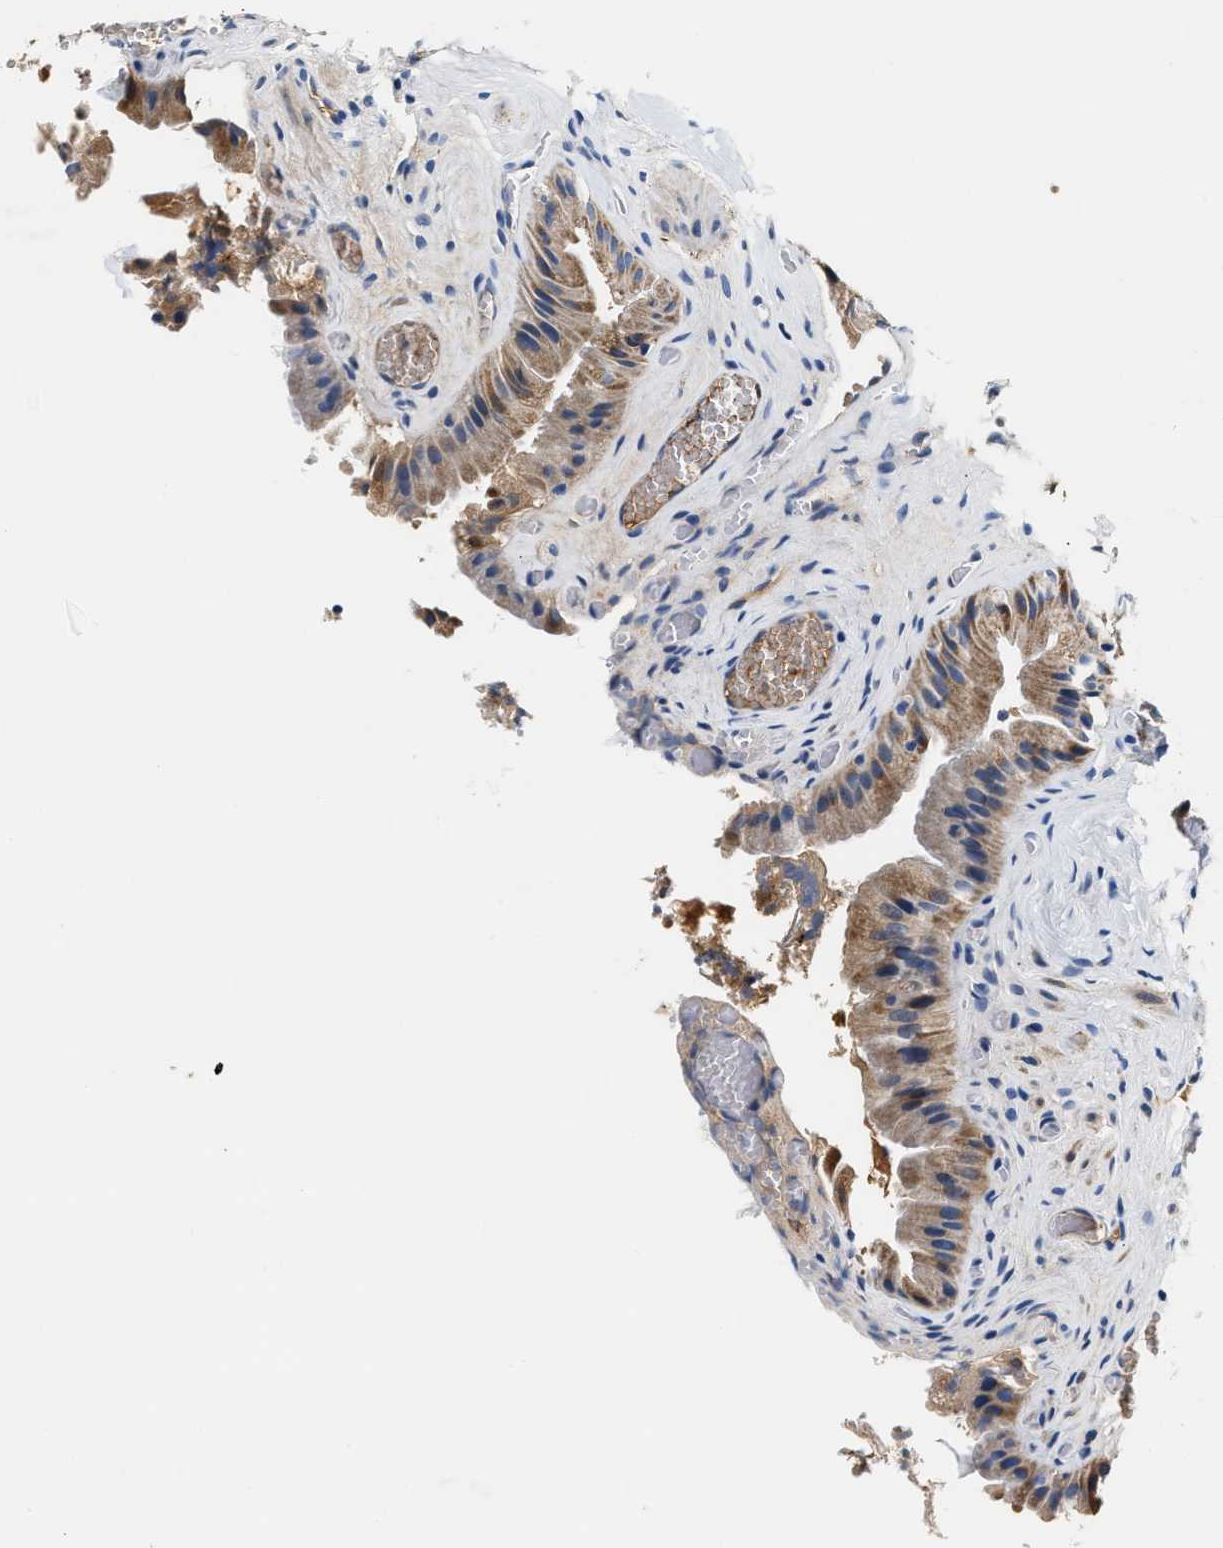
{"staining": {"intensity": "weak", "quantity": "25%-75%", "location": "cytoplasmic/membranous"}, "tissue": "gallbladder", "cell_type": "Glandular cells", "image_type": "normal", "snomed": [{"axis": "morphology", "description": "Normal tissue, NOS"}, {"axis": "topography", "description": "Gallbladder"}], "caption": "Gallbladder stained with DAB (3,3'-diaminobenzidine) immunohistochemistry (IHC) demonstrates low levels of weak cytoplasmic/membranous staining in approximately 25%-75% of glandular cells.", "gene": "TUT7", "patient": {"sex": "male", "age": 49}}